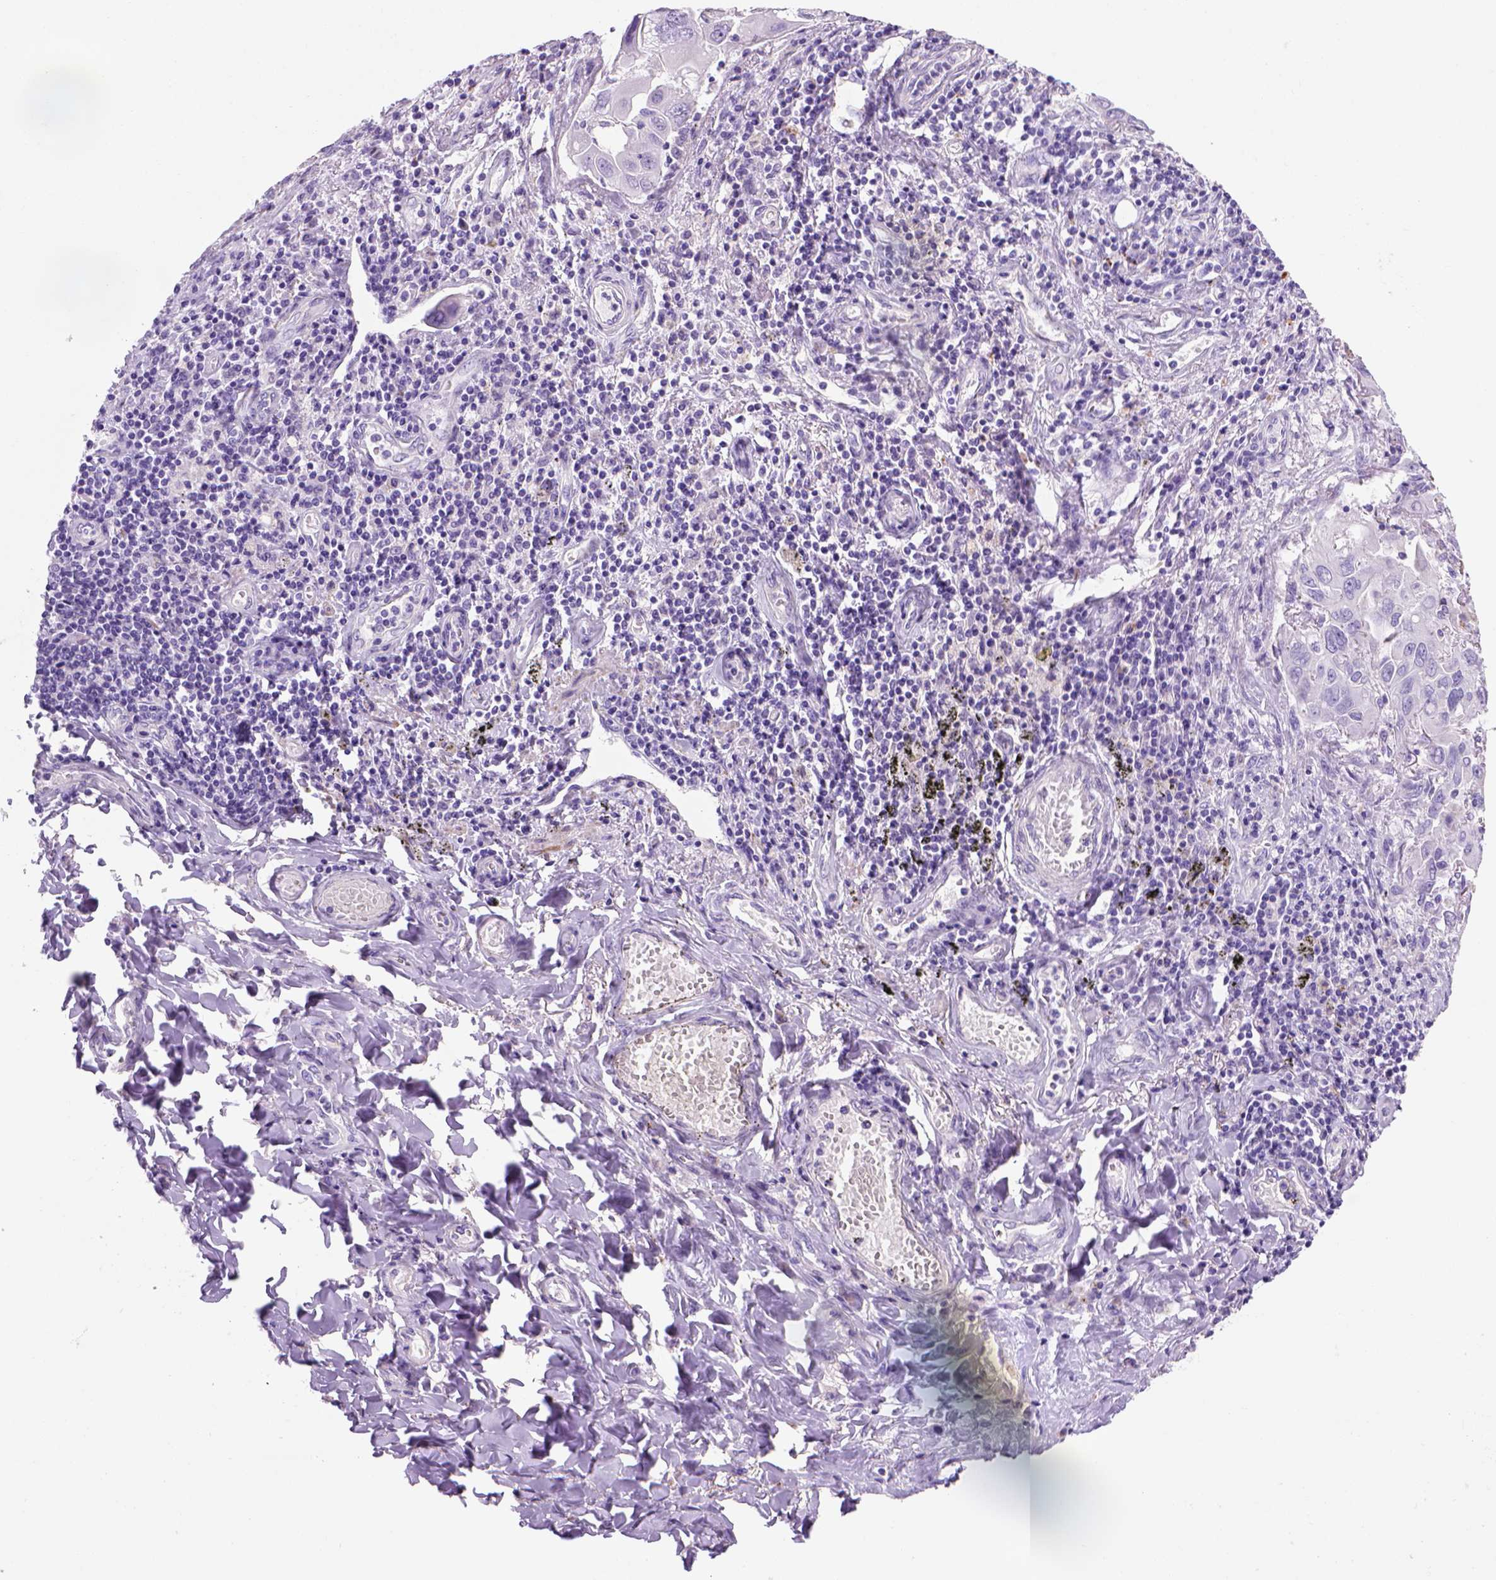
{"staining": {"intensity": "negative", "quantity": "none", "location": "none"}, "tissue": "lung cancer", "cell_type": "Tumor cells", "image_type": "cancer", "snomed": [{"axis": "morphology", "description": "Adenocarcinoma, NOS"}, {"axis": "topography", "description": "Lung"}], "caption": "Tumor cells are negative for brown protein staining in lung adenocarcinoma.", "gene": "ARHGEF33", "patient": {"sex": "male", "age": 64}}